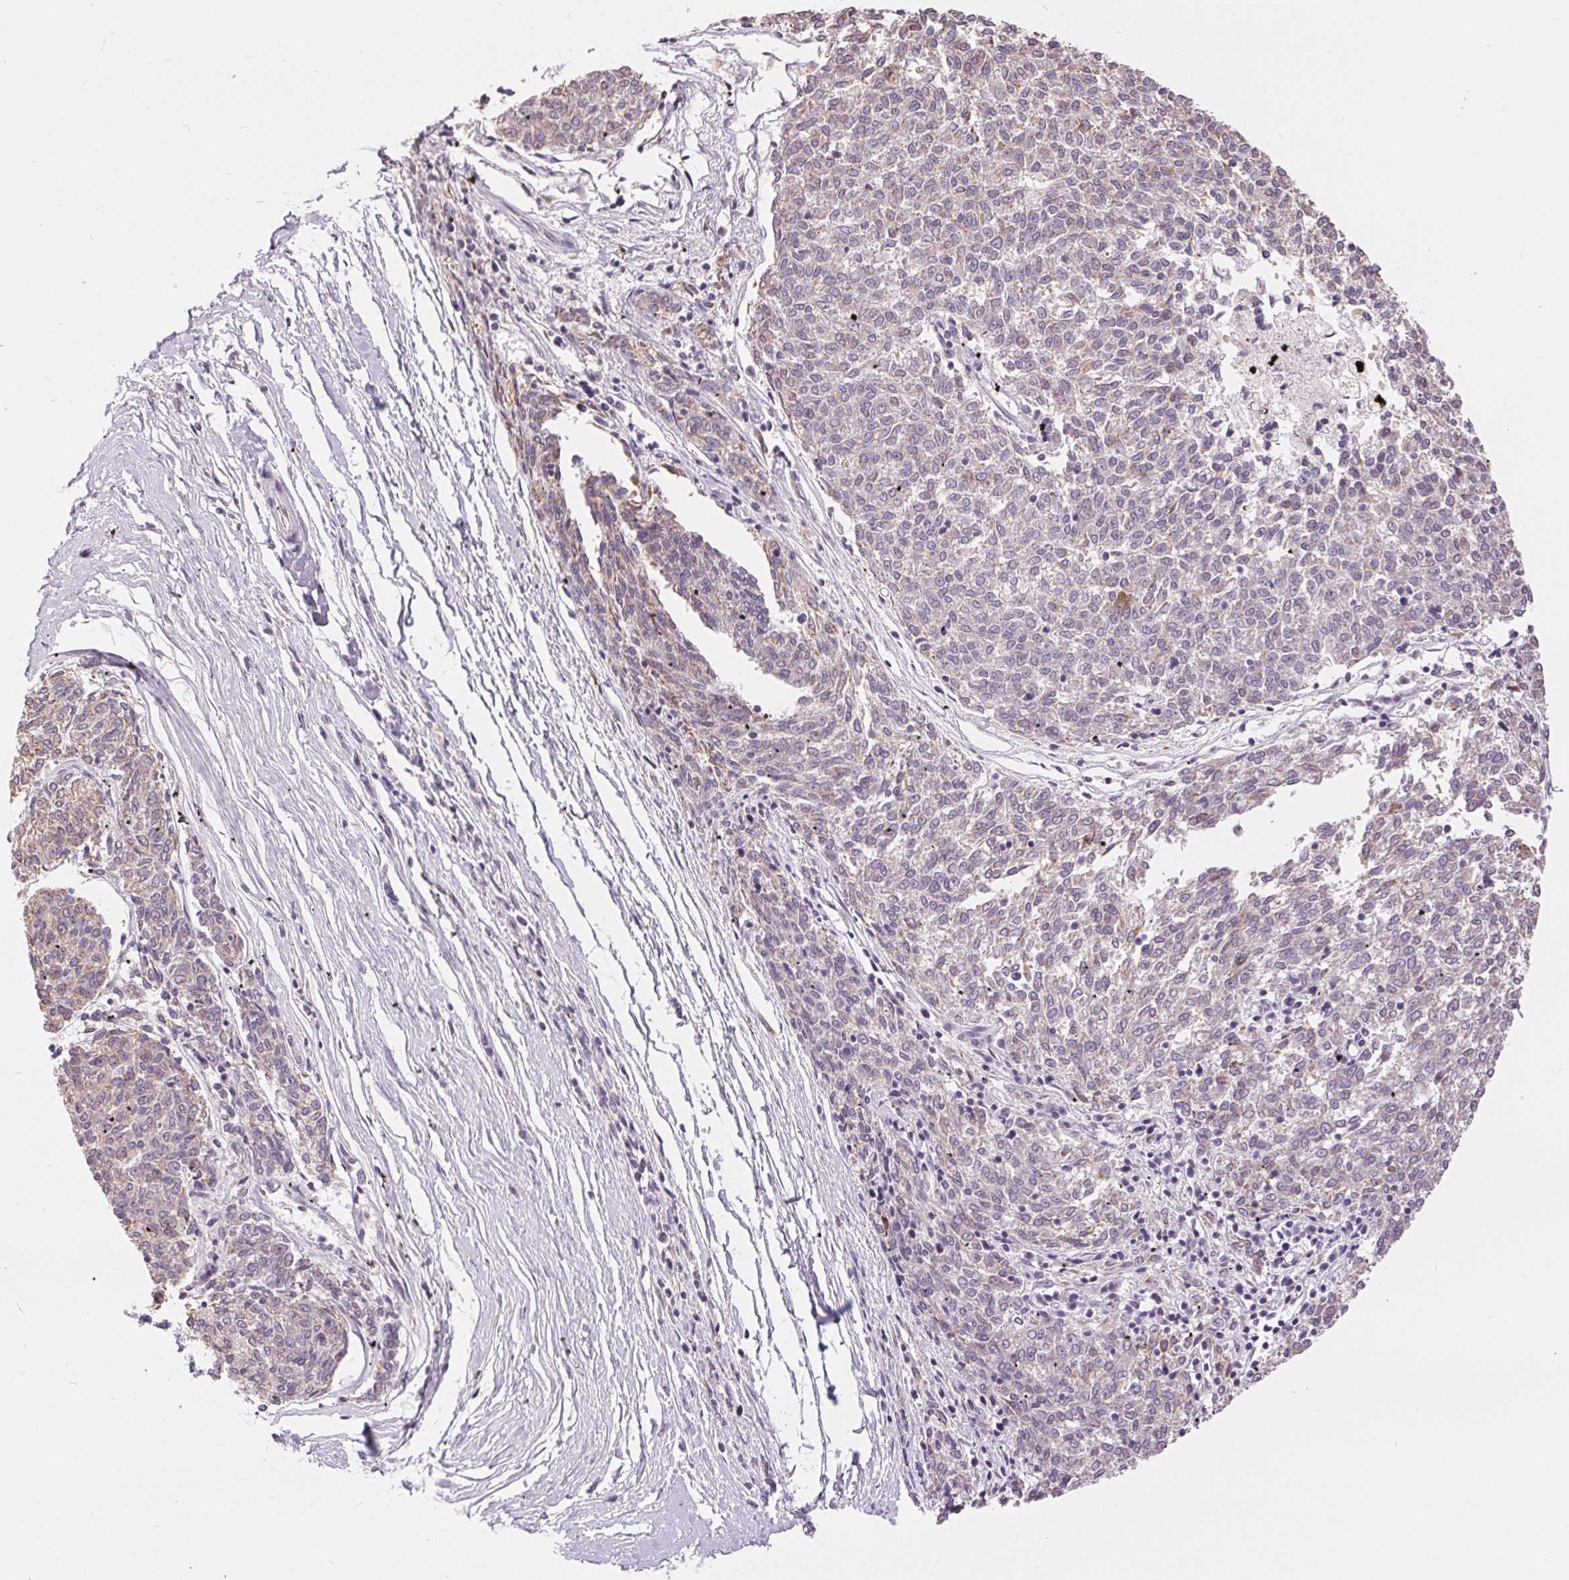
{"staining": {"intensity": "weak", "quantity": "25%-75%", "location": "cytoplasmic/membranous"}, "tissue": "melanoma", "cell_type": "Tumor cells", "image_type": "cancer", "snomed": [{"axis": "morphology", "description": "Malignant melanoma, NOS"}, {"axis": "topography", "description": "Skin"}], "caption": "Brown immunohistochemical staining in human melanoma shows weak cytoplasmic/membranous expression in approximately 25%-75% of tumor cells. (IHC, brightfield microscopy, high magnification).", "gene": "POU2F2", "patient": {"sex": "female", "age": 72}}